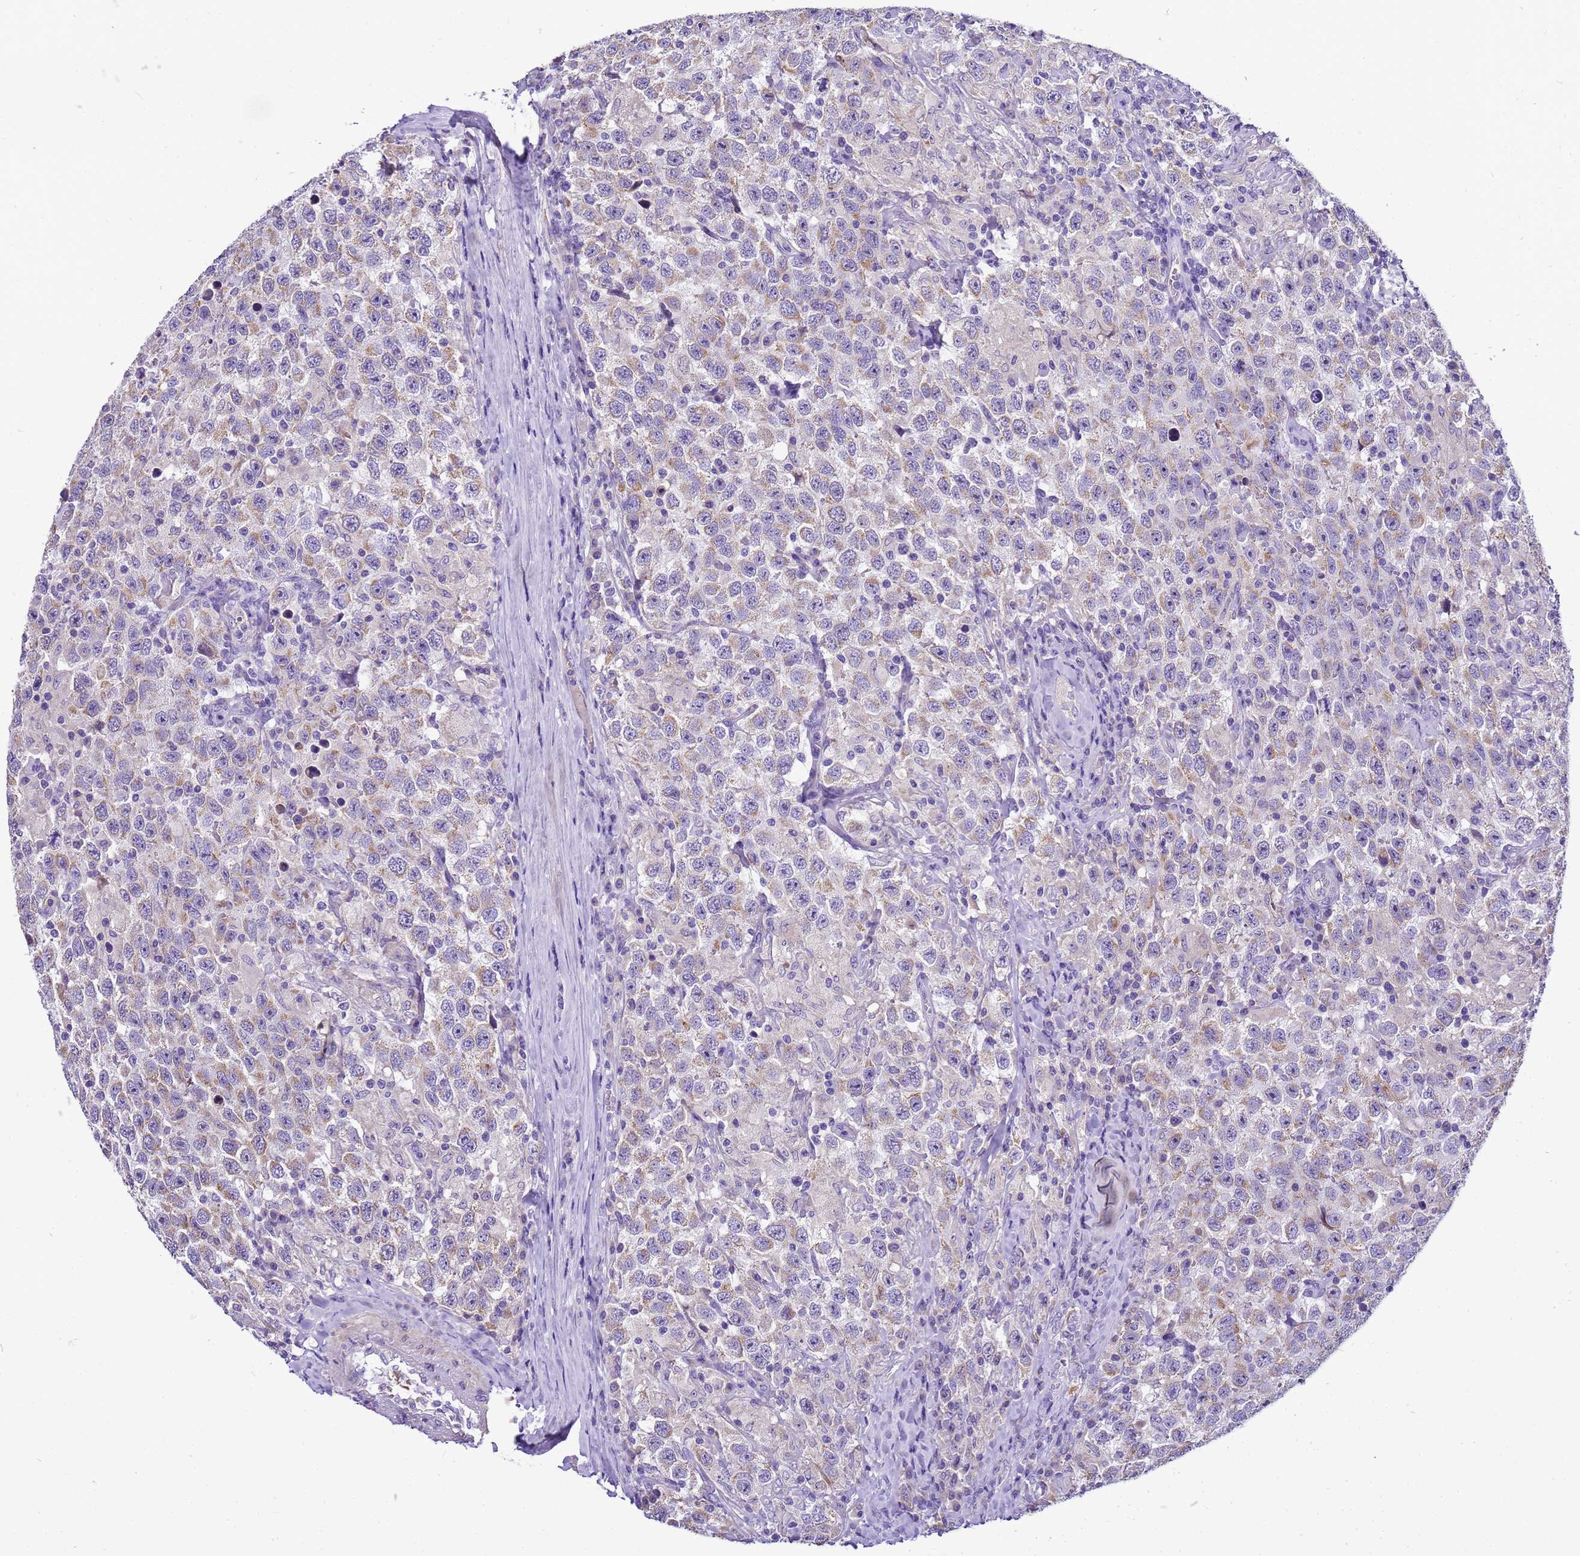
{"staining": {"intensity": "weak", "quantity": "25%-75%", "location": "cytoplasmic/membranous"}, "tissue": "testis cancer", "cell_type": "Tumor cells", "image_type": "cancer", "snomed": [{"axis": "morphology", "description": "Seminoma, NOS"}, {"axis": "topography", "description": "Testis"}], "caption": "Testis cancer (seminoma) was stained to show a protein in brown. There is low levels of weak cytoplasmic/membranous staining in about 25%-75% of tumor cells.", "gene": "PIEZO2", "patient": {"sex": "male", "age": 41}}